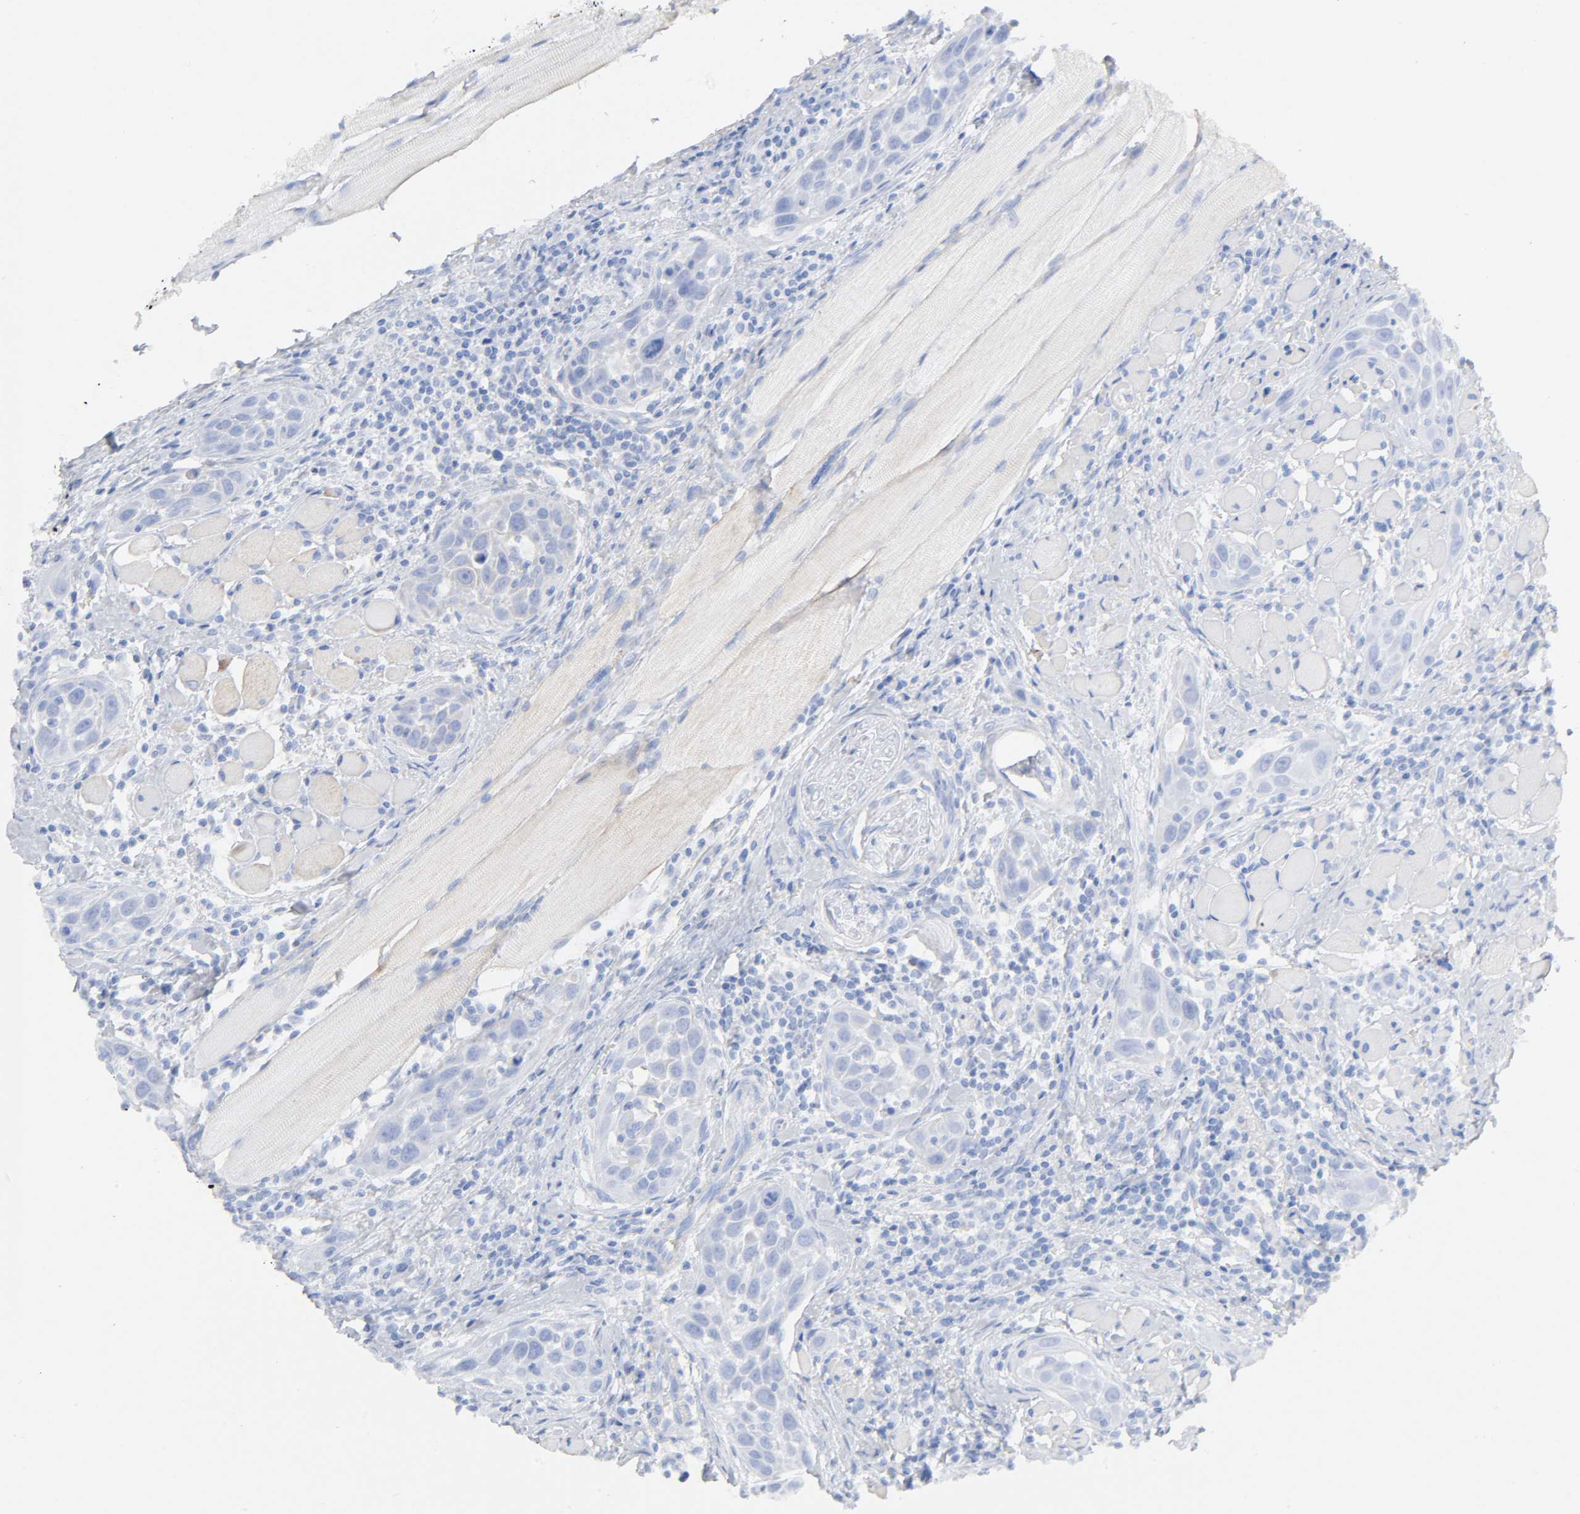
{"staining": {"intensity": "weak", "quantity": ">75%", "location": "cytoplasmic/membranous"}, "tissue": "head and neck cancer", "cell_type": "Tumor cells", "image_type": "cancer", "snomed": [{"axis": "morphology", "description": "Squamous cell carcinoma, NOS"}, {"axis": "topography", "description": "Oral tissue"}, {"axis": "topography", "description": "Head-Neck"}], "caption": "Brown immunohistochemical staining in head and neck cancer reveals weak cytoplasmic/membranous positivity in about >75% of tumor cells.", "gene": "SYT16", "patient": {"sex": "female", "age": 50}}